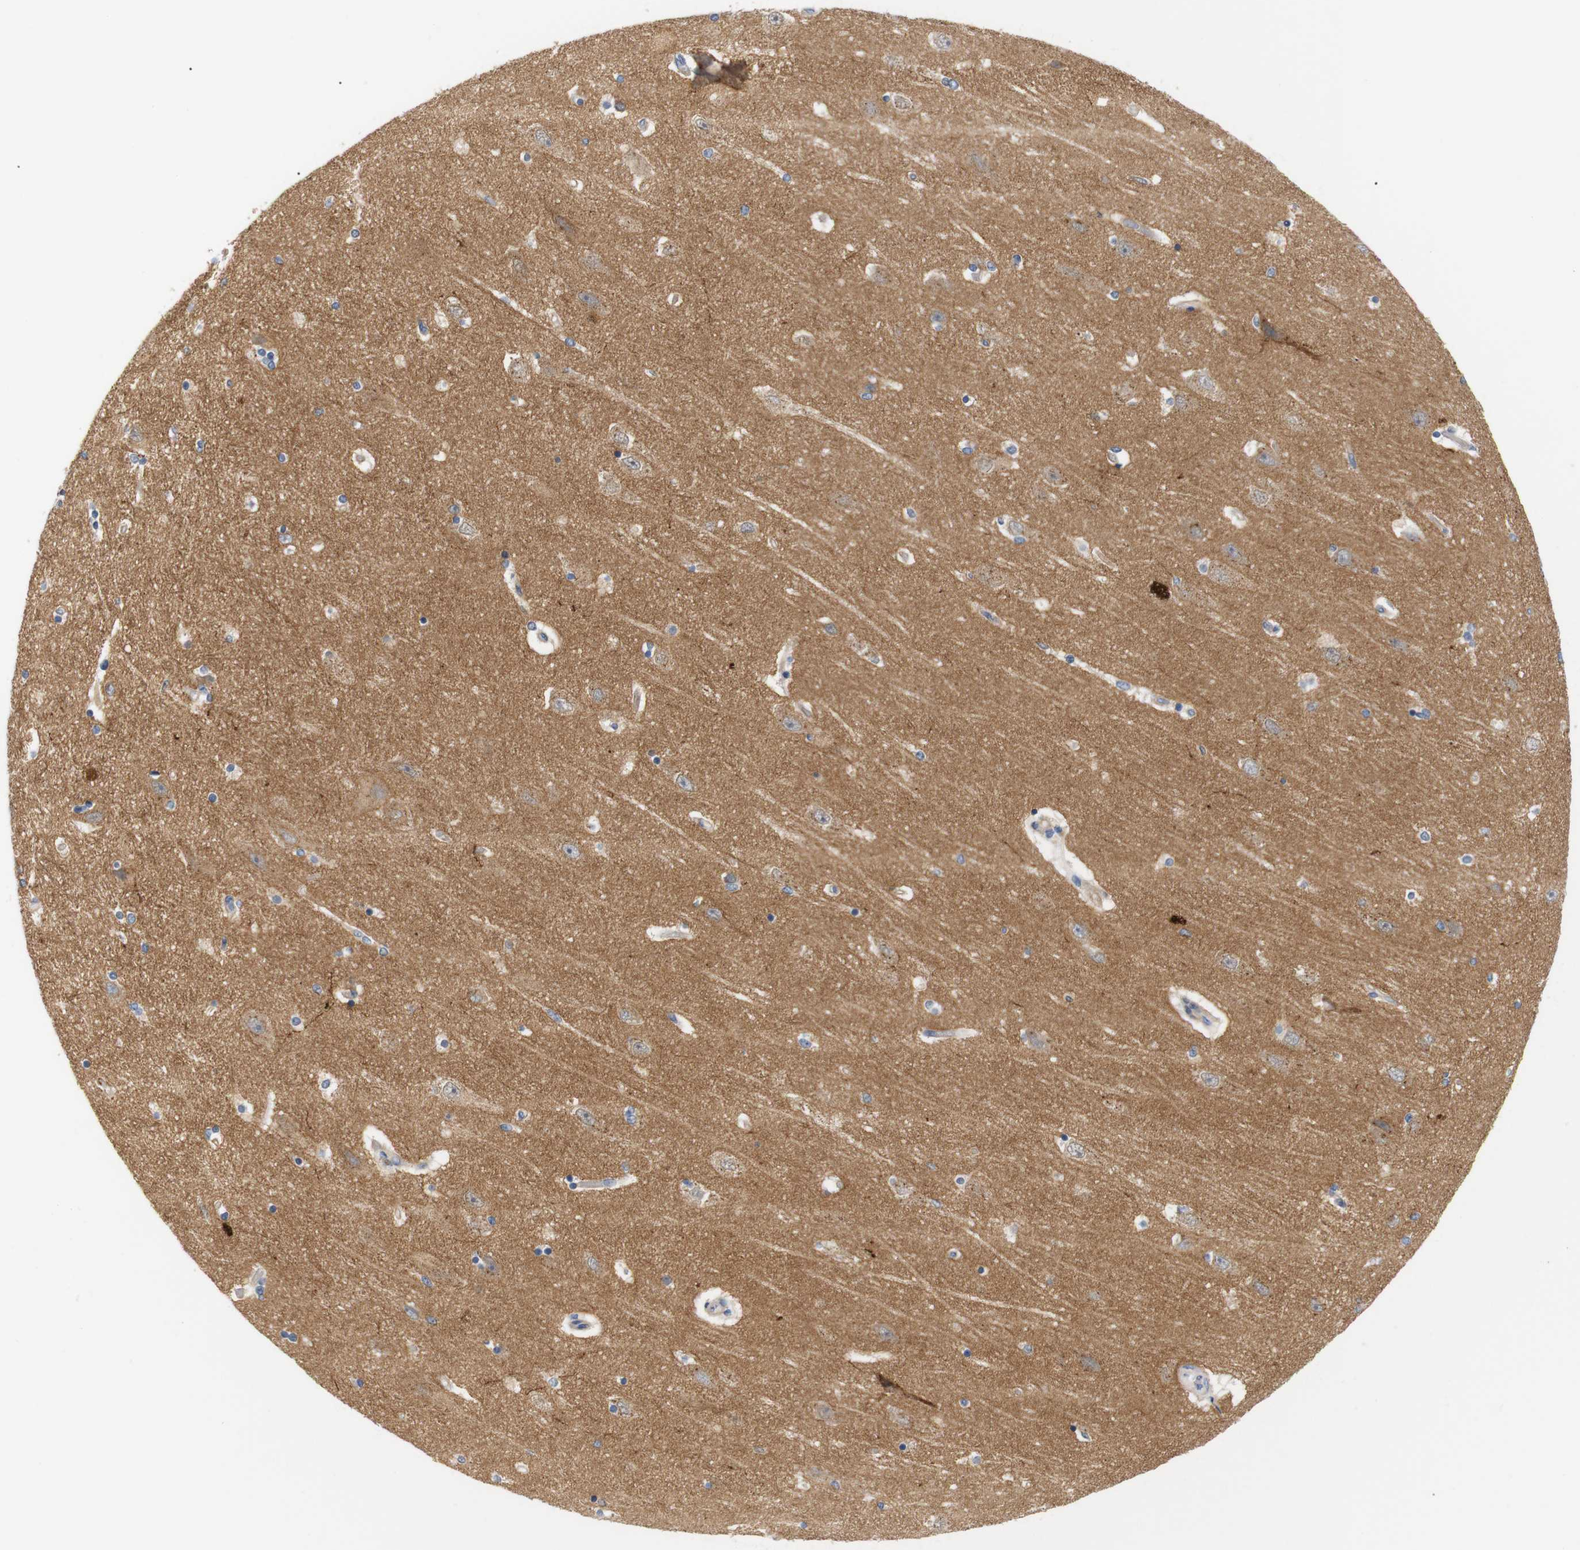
{"staining": {"intensity": "negative", "quantity": "none", "location": "none"}, "tissue": "hippocampus", "cell_type": "Glial cells", "image_type": "normal", "snomed": [{"axis": "morphology", "description": "Normal tissue, NOS"}, {"axis": "topography", "description": "Hippocampus"}], "caption": "Immunohistochemistry (IHC) of normal human hippocampus displays no staining in glial cells. The staining is performed using DAB brown chromogen with nuclei counter-stained in using hematoxylin.", "gene": "STMN3", "patient": {"sex": "female", "age": 54}}